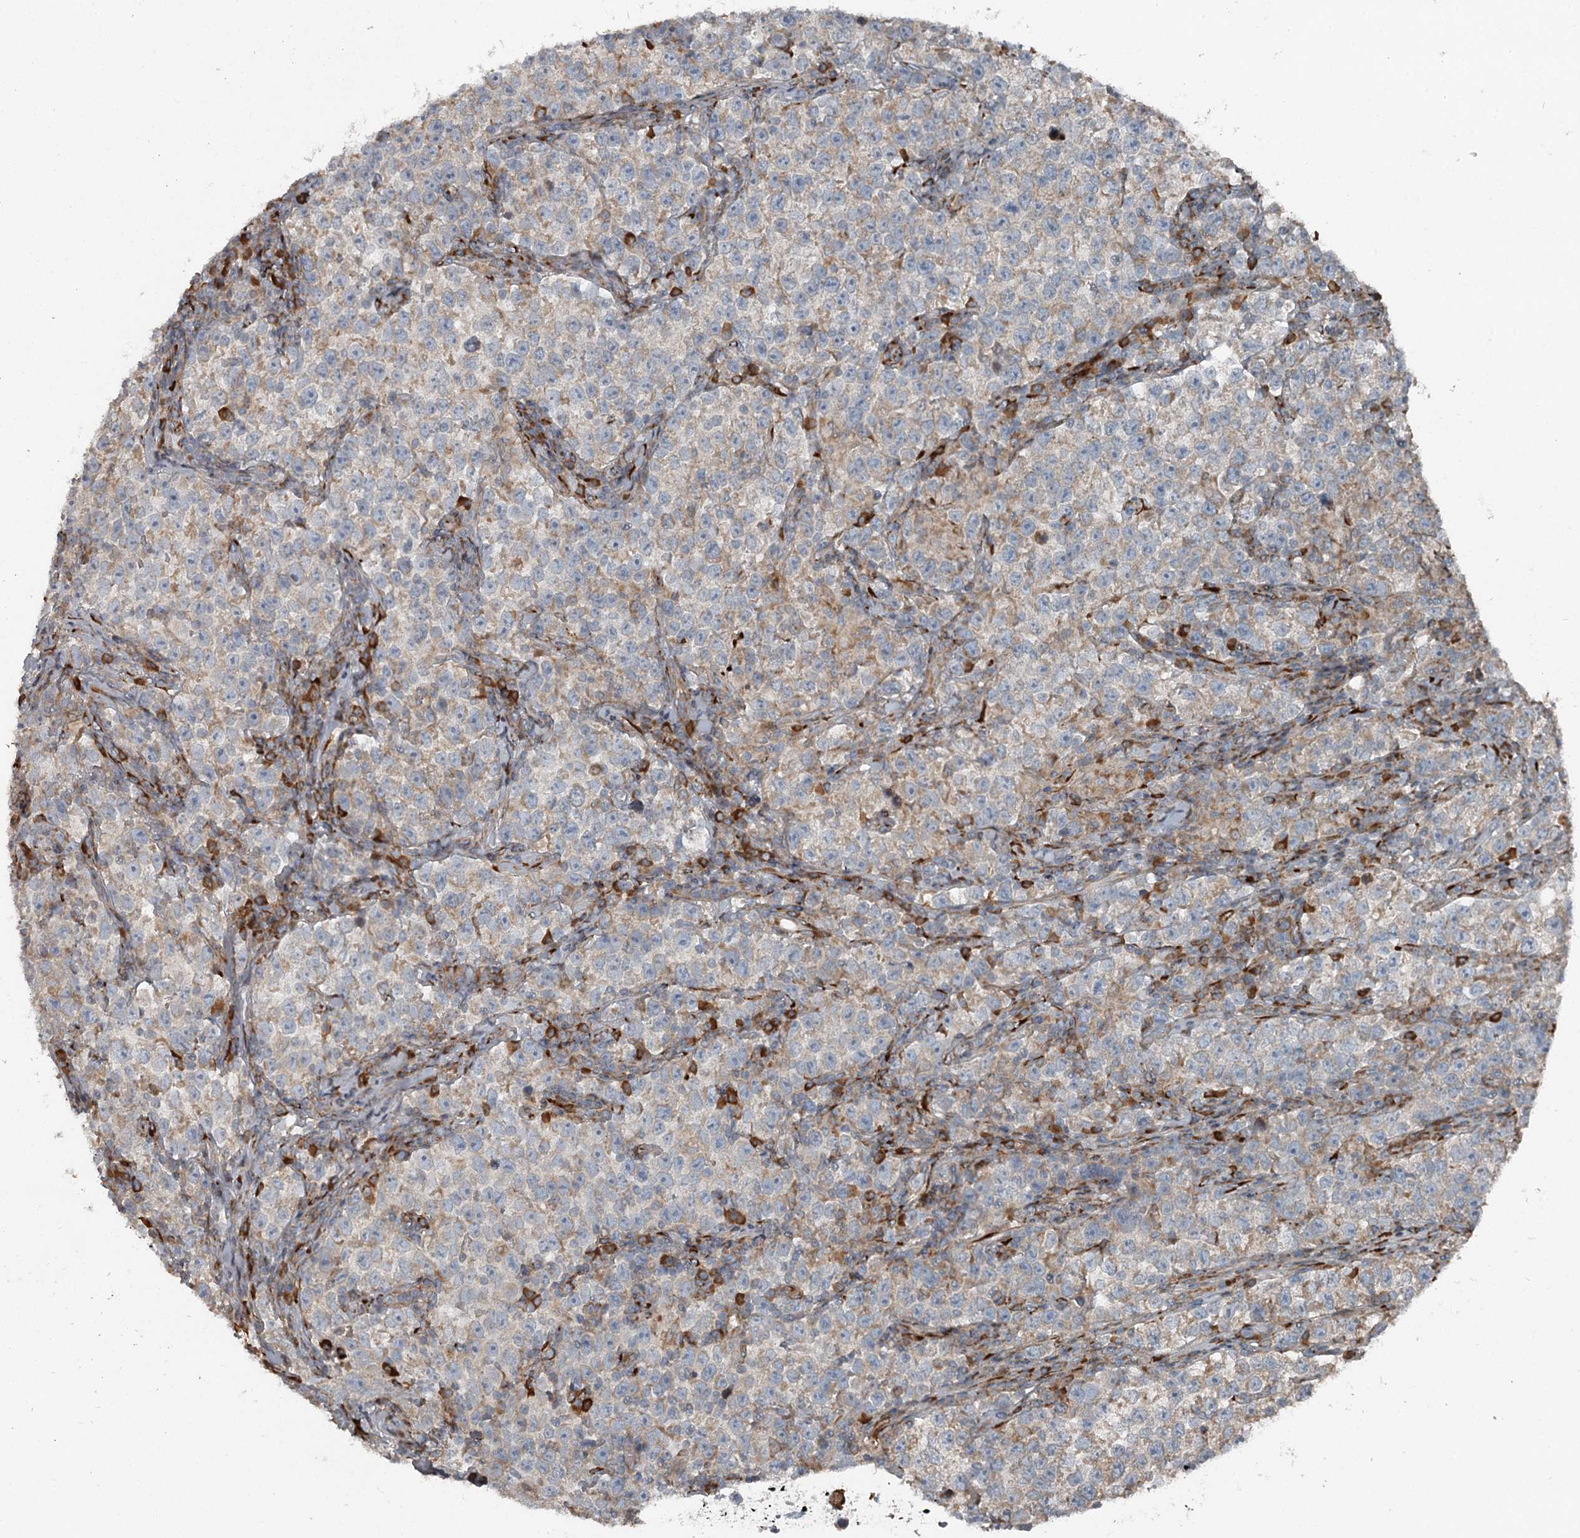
{"staining": {"intensity": "weak", "quantity": "<25%", "location": "cytoplasmic/membranous"}, "tissue": "testis cancer", "cell_type": "Tumor cells", "image_type": "cancer", "snomed": [{"axis": "morphology", "description": "Normal tissue, NOS"}, {"axis": "morphology", "description": "Seminoma, NOS"}, {"axis": "topography", "description": "Testis"}], "caption": "DAB (3,3'-diaminobenzidine) immunohistochemical staining of testis cancer (seminoma) exhibits no significant expression in tumor cells.", "gene": "RASSF8", "patient": {"sex": "male", "age": 43}}